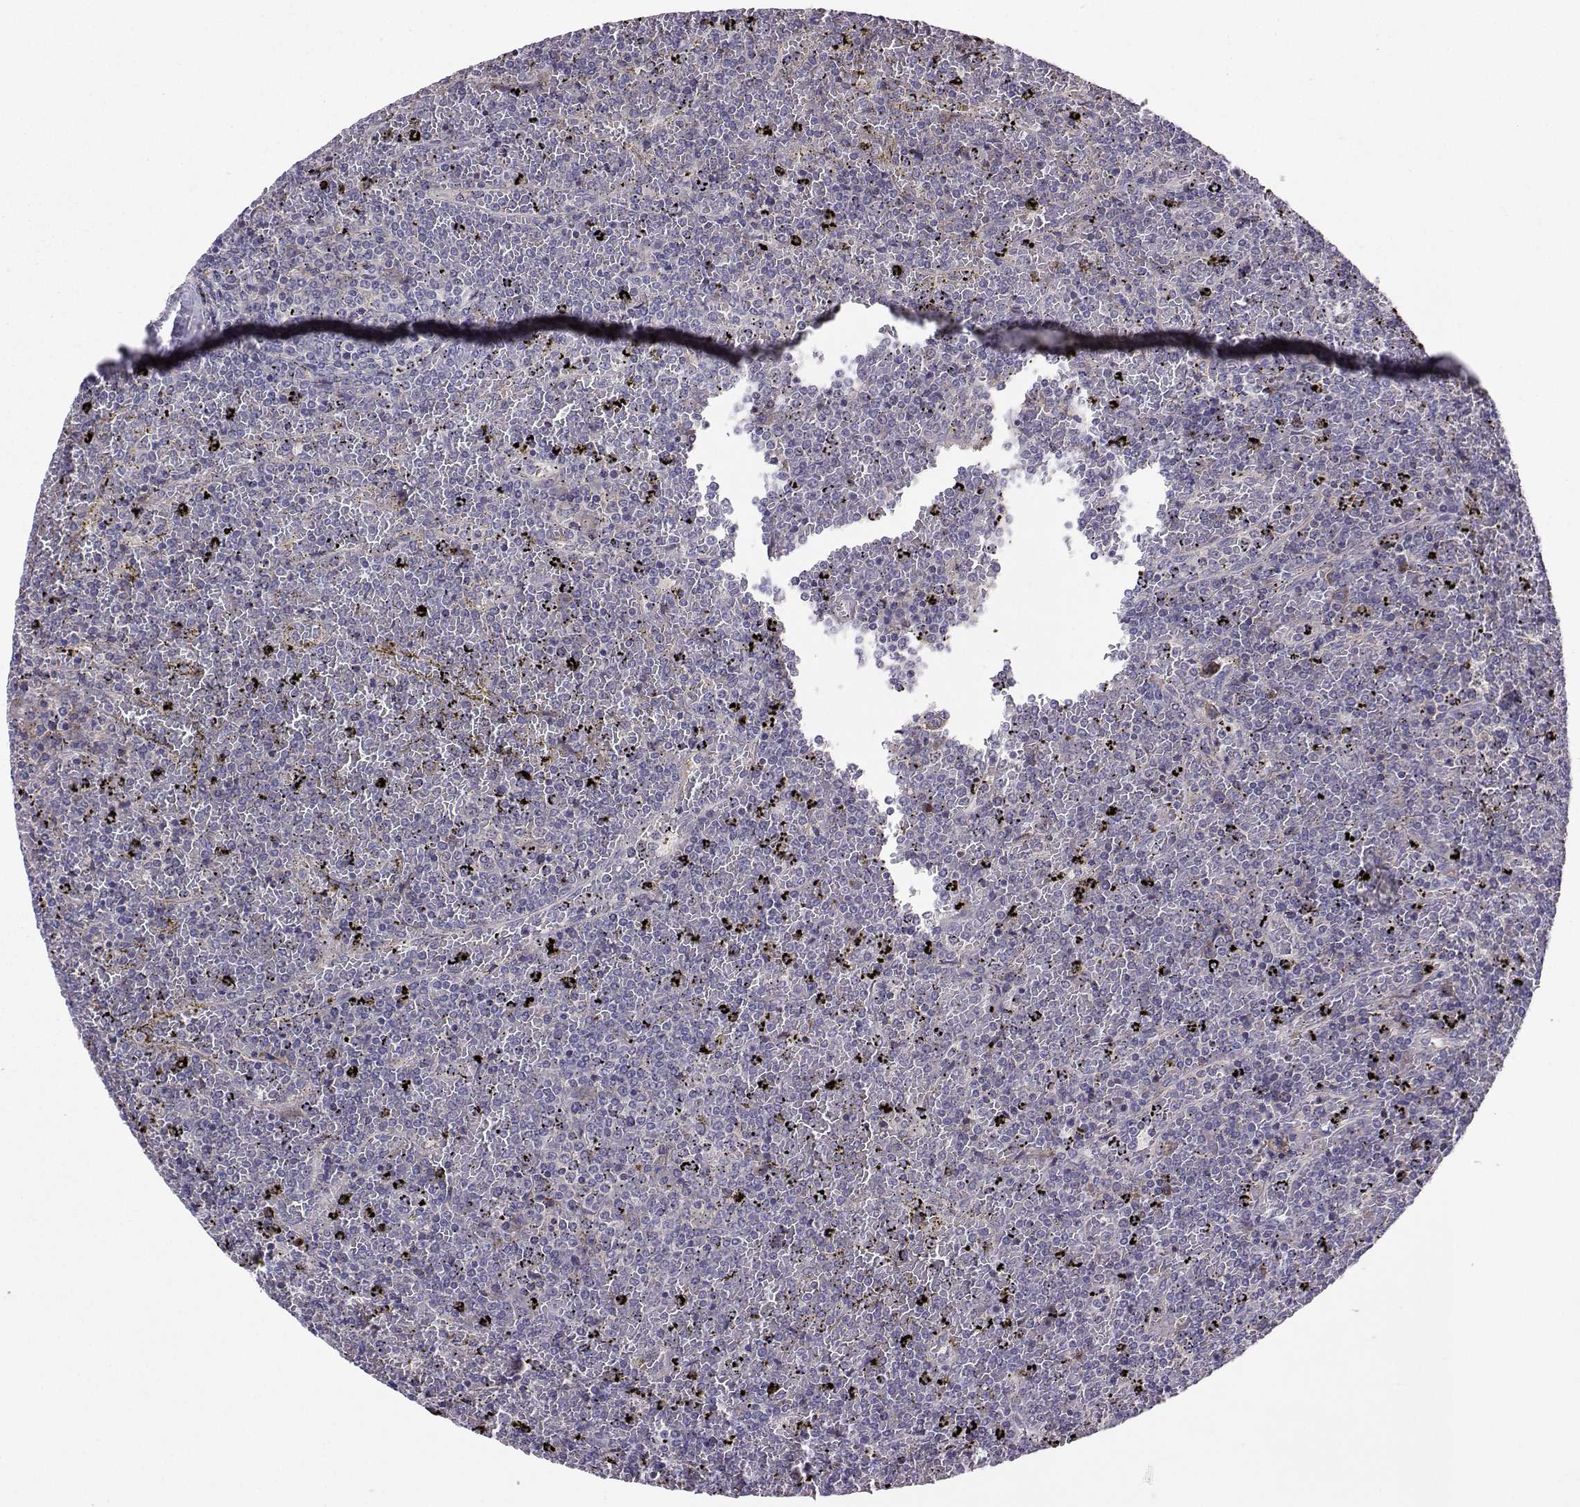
{"staining": {"intensity": "negative", "quantity": "none", "location": "none"}, "tissue": "lymphoma", "cell_type": "Tumor cells", "image_type": "cancer", "snomed": [{"axis": "morphology", "description": "Malignant lymphoma, non-Hodgkin's type, Low grade"}, {"axis": "topography", "description": "Spleen"}], "caption": "The histopathology image demonstrates no staining of tumor cells in lymphoma.", "gene": "STXBP5", "patient": {"sex": "female", "age": 77}}